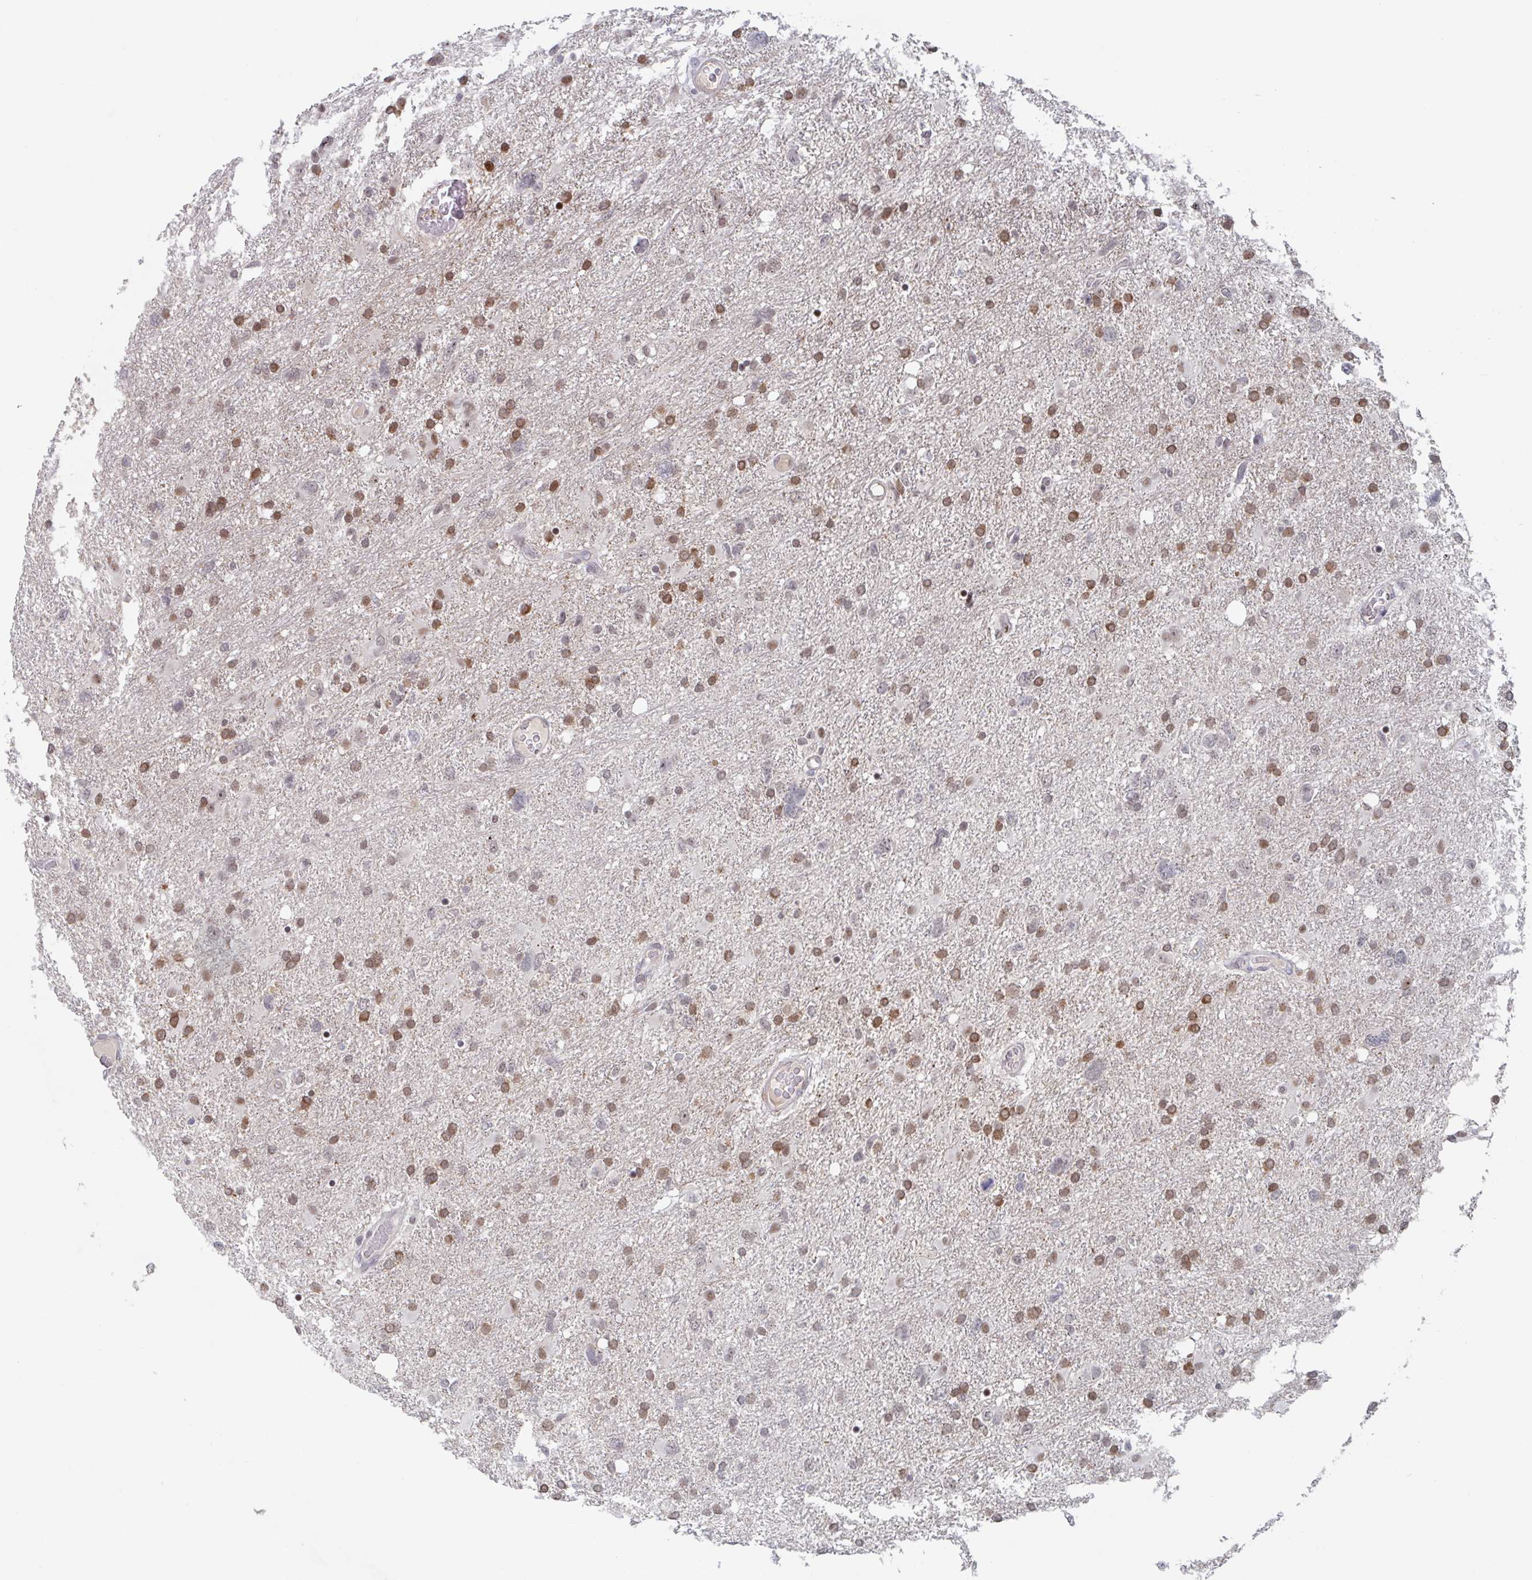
{"staining": {"intensity": "moderate", "quantity": "25%-75%", "location": "nuclear"}, "tissue": "glioma", "cell_type": "Tumor cells", "image_type": "cancer", "snomed": [{"axis": "morphology", "description": "Glioma, malignant, High grade"}, {"axis": "topography", "description": "Brain"}], "caption": "The histopathology image shows a brown stain indicating the presence of a protein in the nuclear of tumor cells in glioma. The protein is shown in brown color, while the nuclei are stained blue.", "gene": "RNF212", "patient": {"sex": "male", "age": 61}}